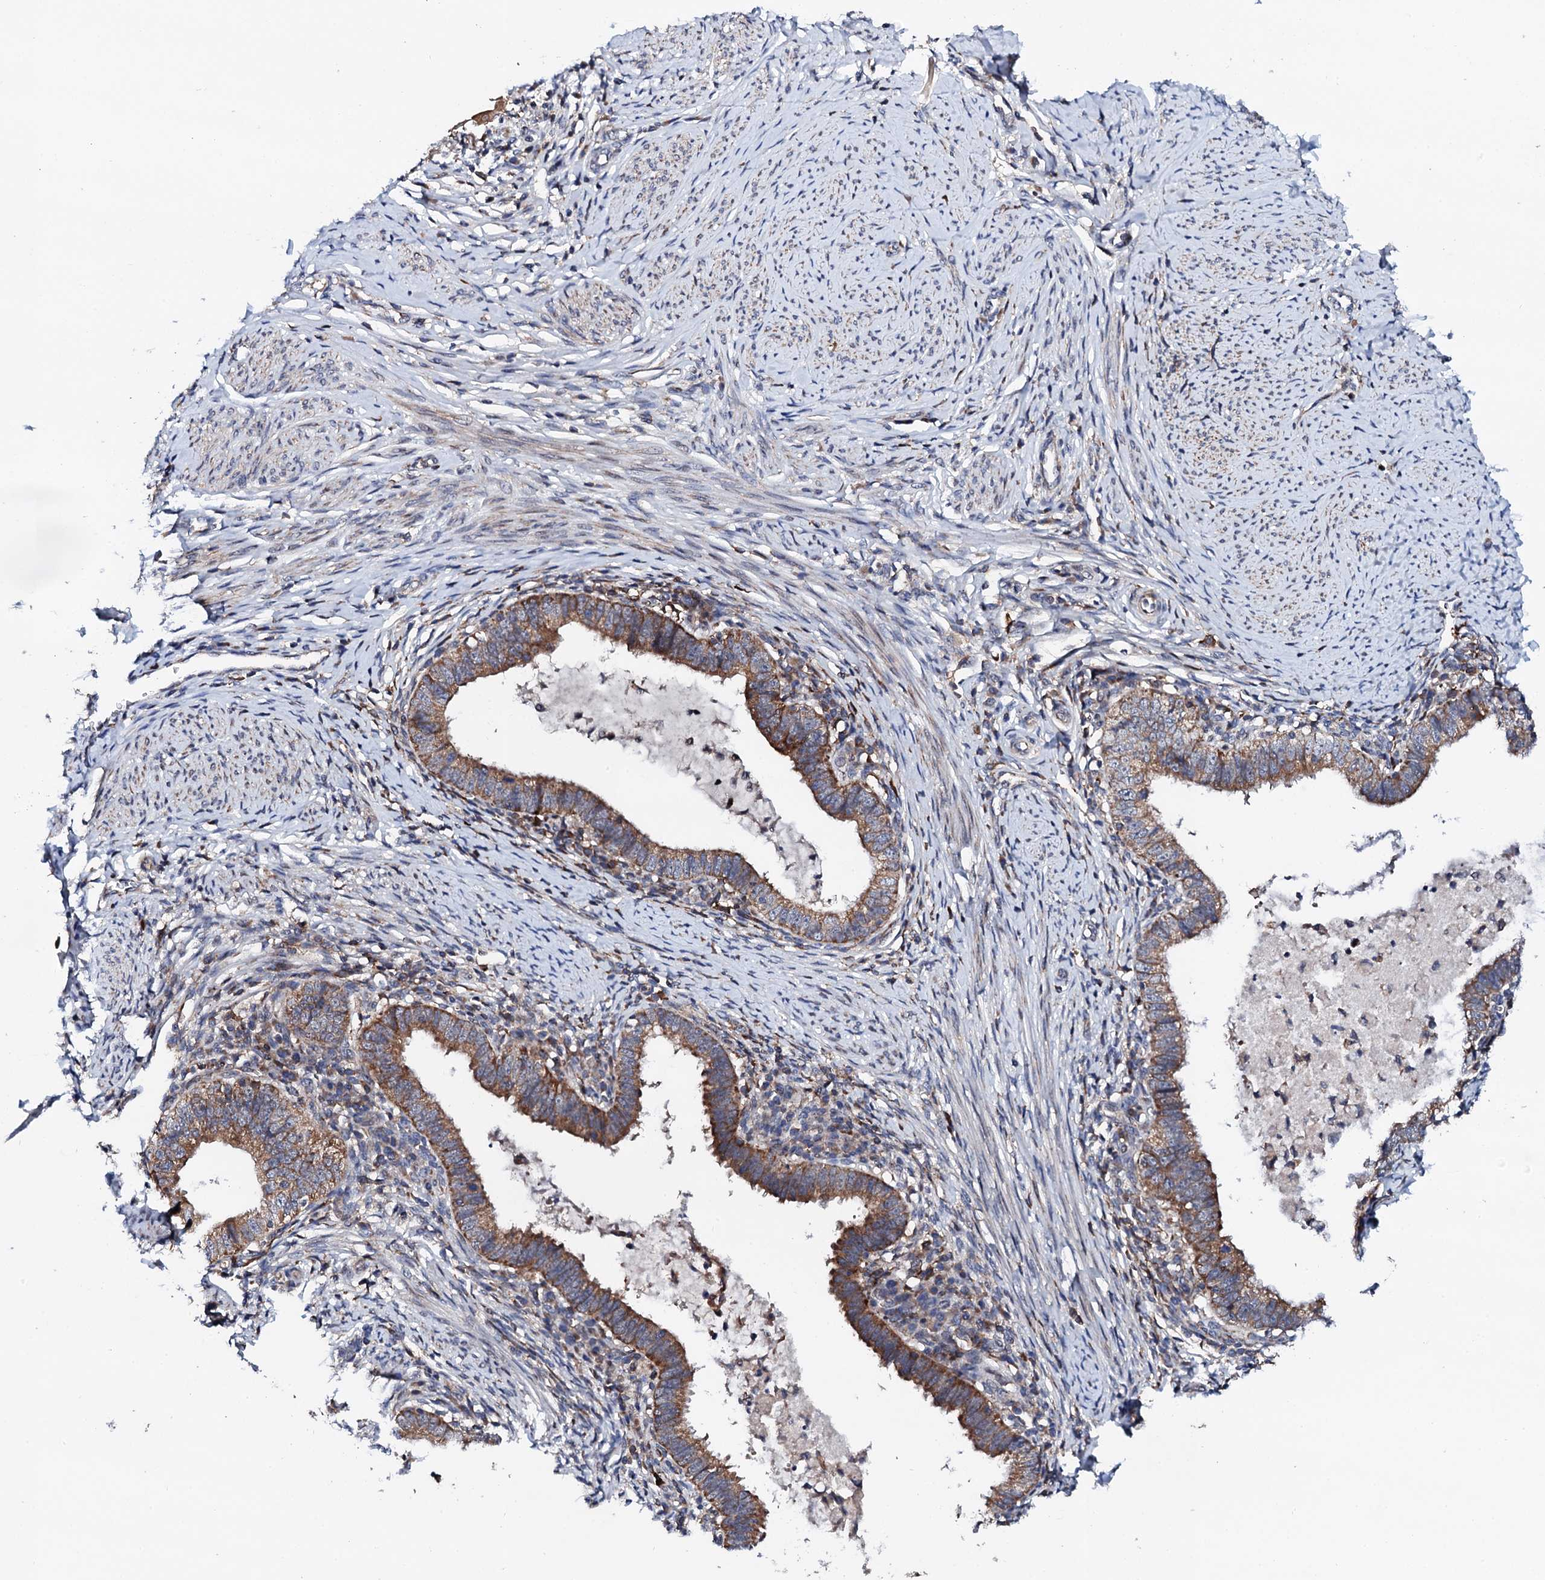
{"staining": {"intensity": "moderate", "quantity": ">75%", "location": "cytoplasmic/membranous"}, "tissue": "cervical cancer", "cell_type": "Tumor cells", "image_type": "cancer", "snomed": [{"axis": "morphology", "description": "Adenocarcinoma, NOS"}, {"axis": "topography", "description": "Cervix"}], "caption": "Adenocarcinoma (cervical) tissue exhibits moderate cytoplasmic/membranous positivity in about >75% of tumor cells, visualized by immunohistochemistry.", "gene": "COG4", "patient": {"sex": "female", "age": 36}}